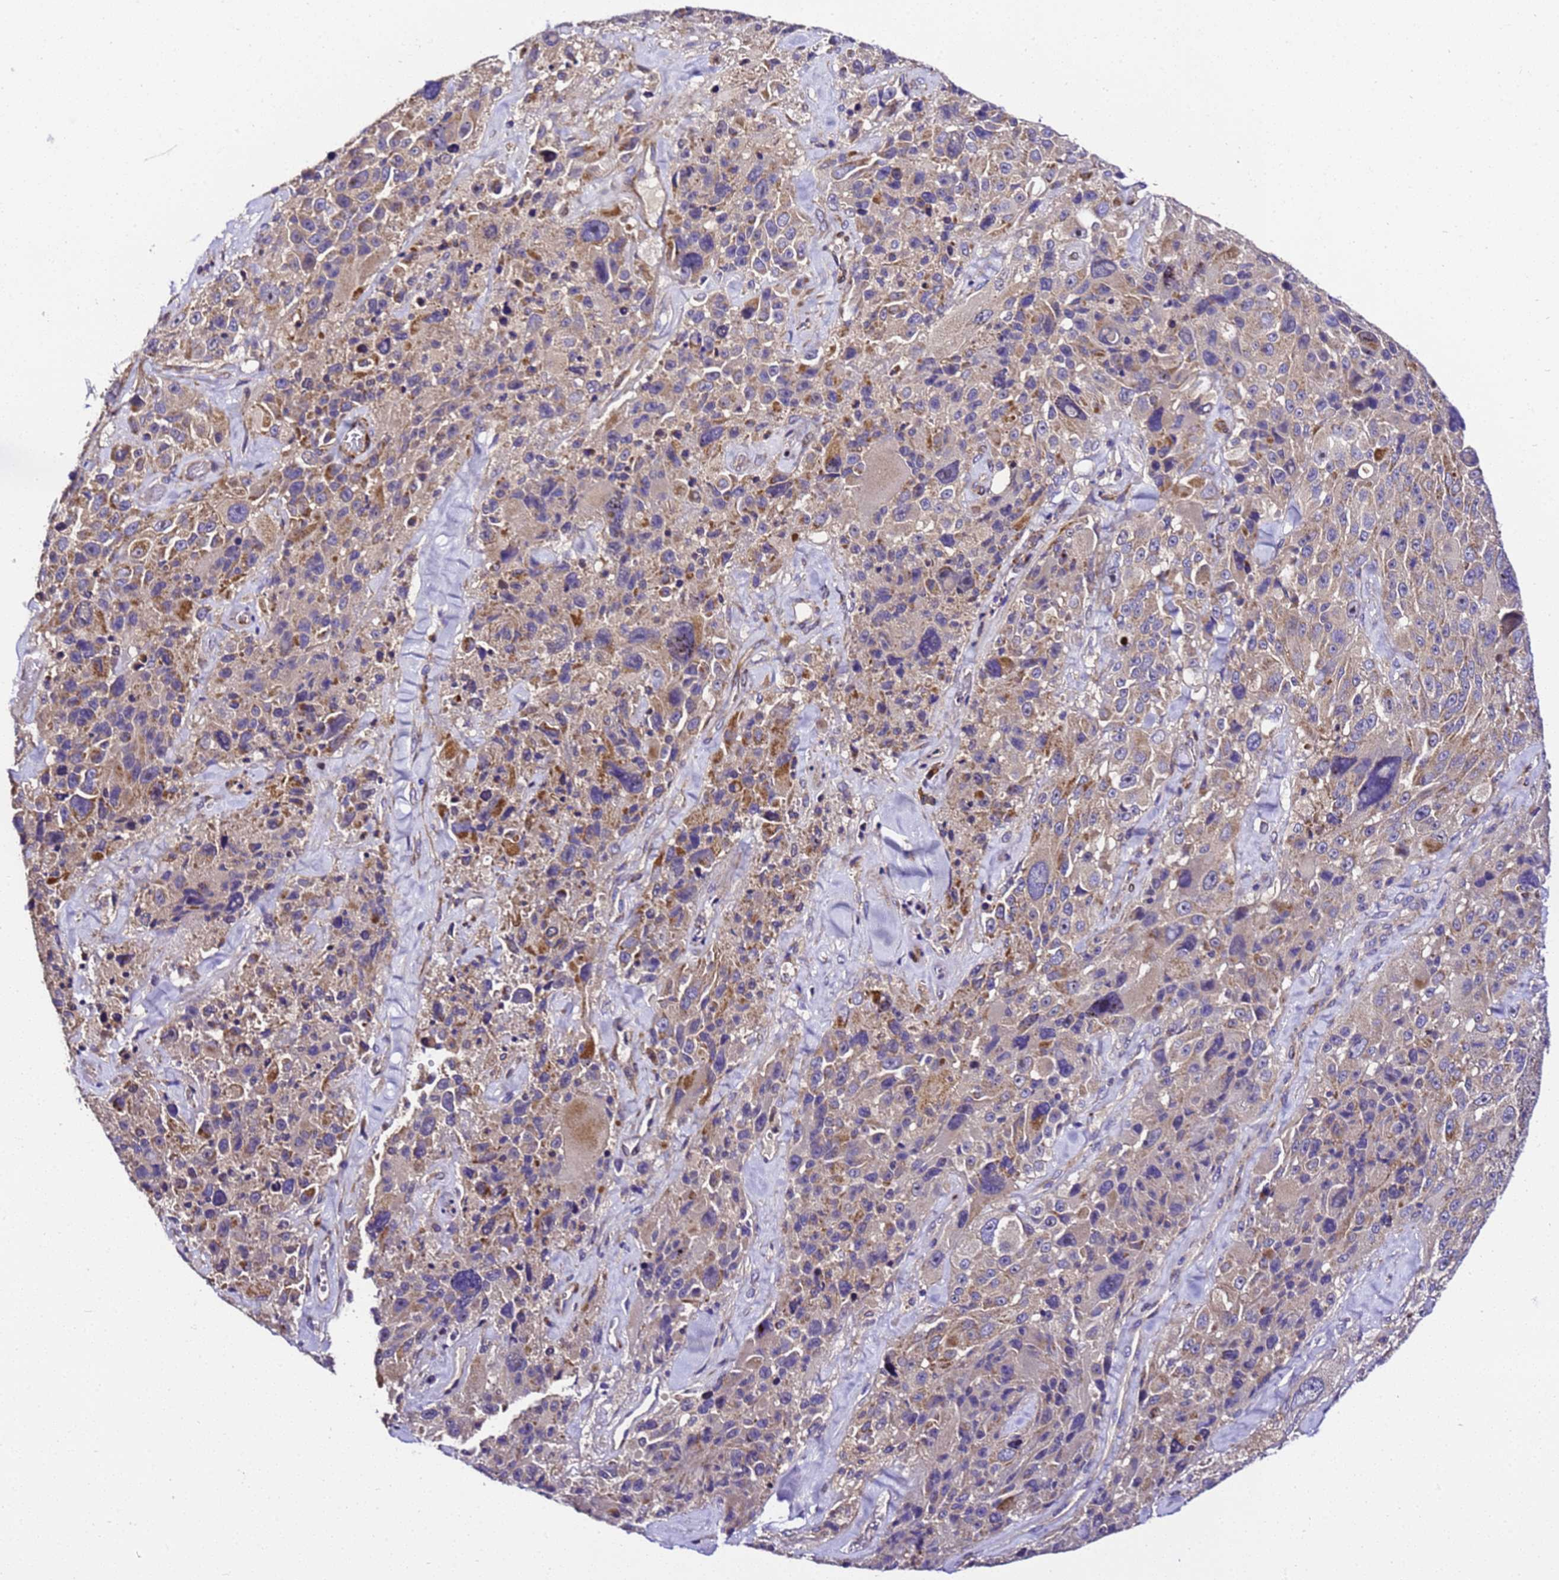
{"staining": {"intensity": "weak", "quantity": "25%-75%", "location": "cytoplasmic/membranous"}, "tissue": "melanoma", "cell_type": "Tumor cells", "image_type": "cancer", "snomed": [{"axis": "morphology", "description": "Malignant melanoma, Metastatic site"}, {"axis": "topography", "description": "Lymph node"}], "caption": "DAB immunohistochemical staining of malignant melanoma (metastatic site) shows weak cytoplasmic/membranous protein positivity in about 25%-75% of tumor cells.", "gene": "ZNF417", "patient": {"sex": "male", "age": 62}}